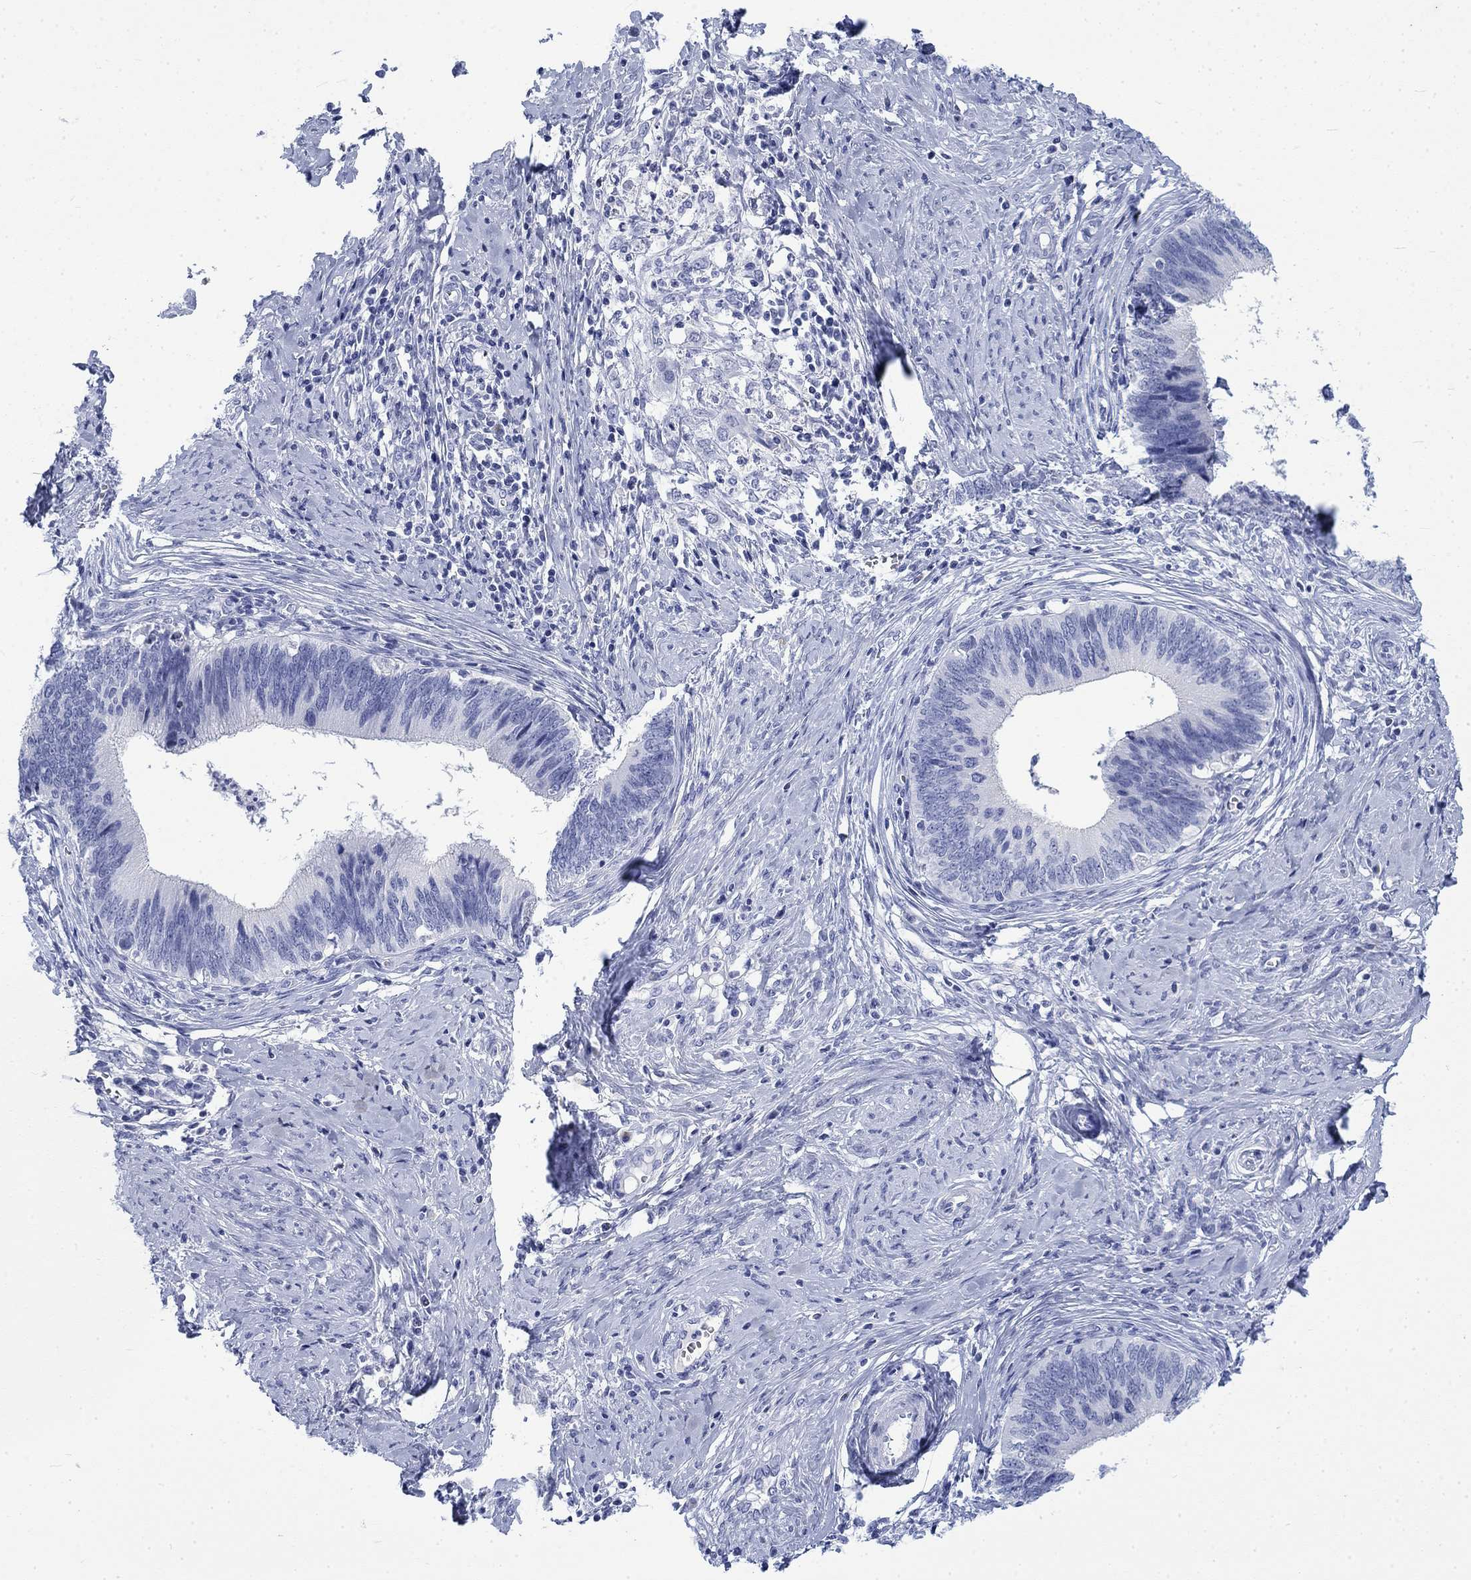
{"staining": {"intensity": "negative", "quantity": "none", "location": "none"}, "tissue": "cervical cancer", "cell_type": "Tumor cells", "image_type": "cancer", "snomed": [{"axis": "morphology", "description": "Adenocarcinoma, NOS"}, {"axis": "topography", "description": "Cervix"}], "caption": "Immunohistochemistry (IHC) image of neoplastic tissue: cervical cancer stained with DAB demonstrates no significant protein staining in tumor cells.", "gene": "KRT76", "patient": {"sex": "female", "age": 42}}